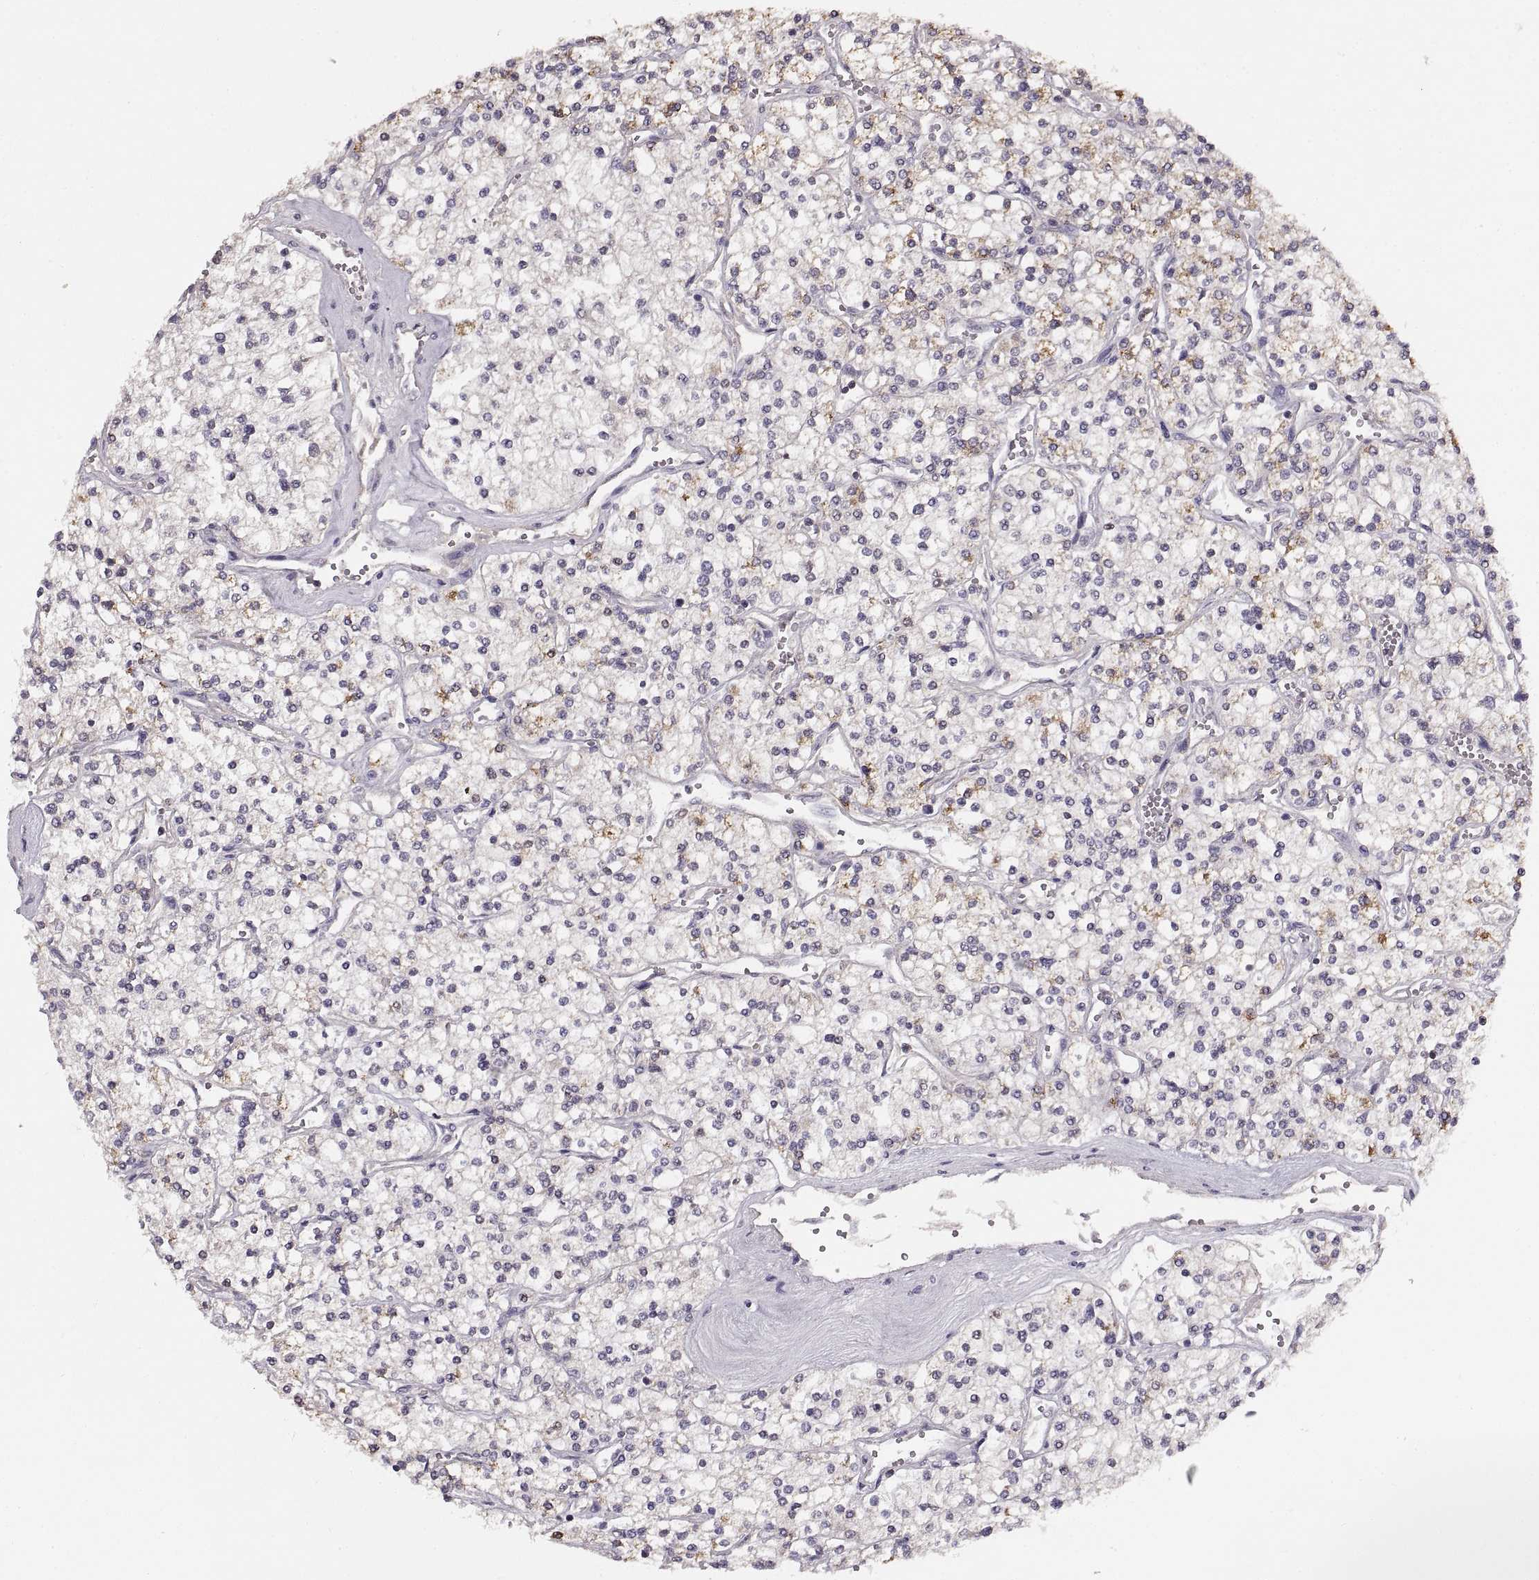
{"staining": {"intensity": "negative", "quantity": "none", "location": "none"}, "tissue": "renal cancer", "cell_type": "Tumor cells", "image_type": "cancer", "snomed": [{"axis": "morphology", "description": "Adenocarcinoma, NOS"}, {"axis": "topography", "description": "Kidney"}], "caption": "IHC image of neoplastic tissue: renal cancer stained with DAB (3,3'-diaminobenzidine) displays no significant protein expression in tumor cells.", "gene": "ADAM11", "patient": {"sex": "male", "age": 80}}